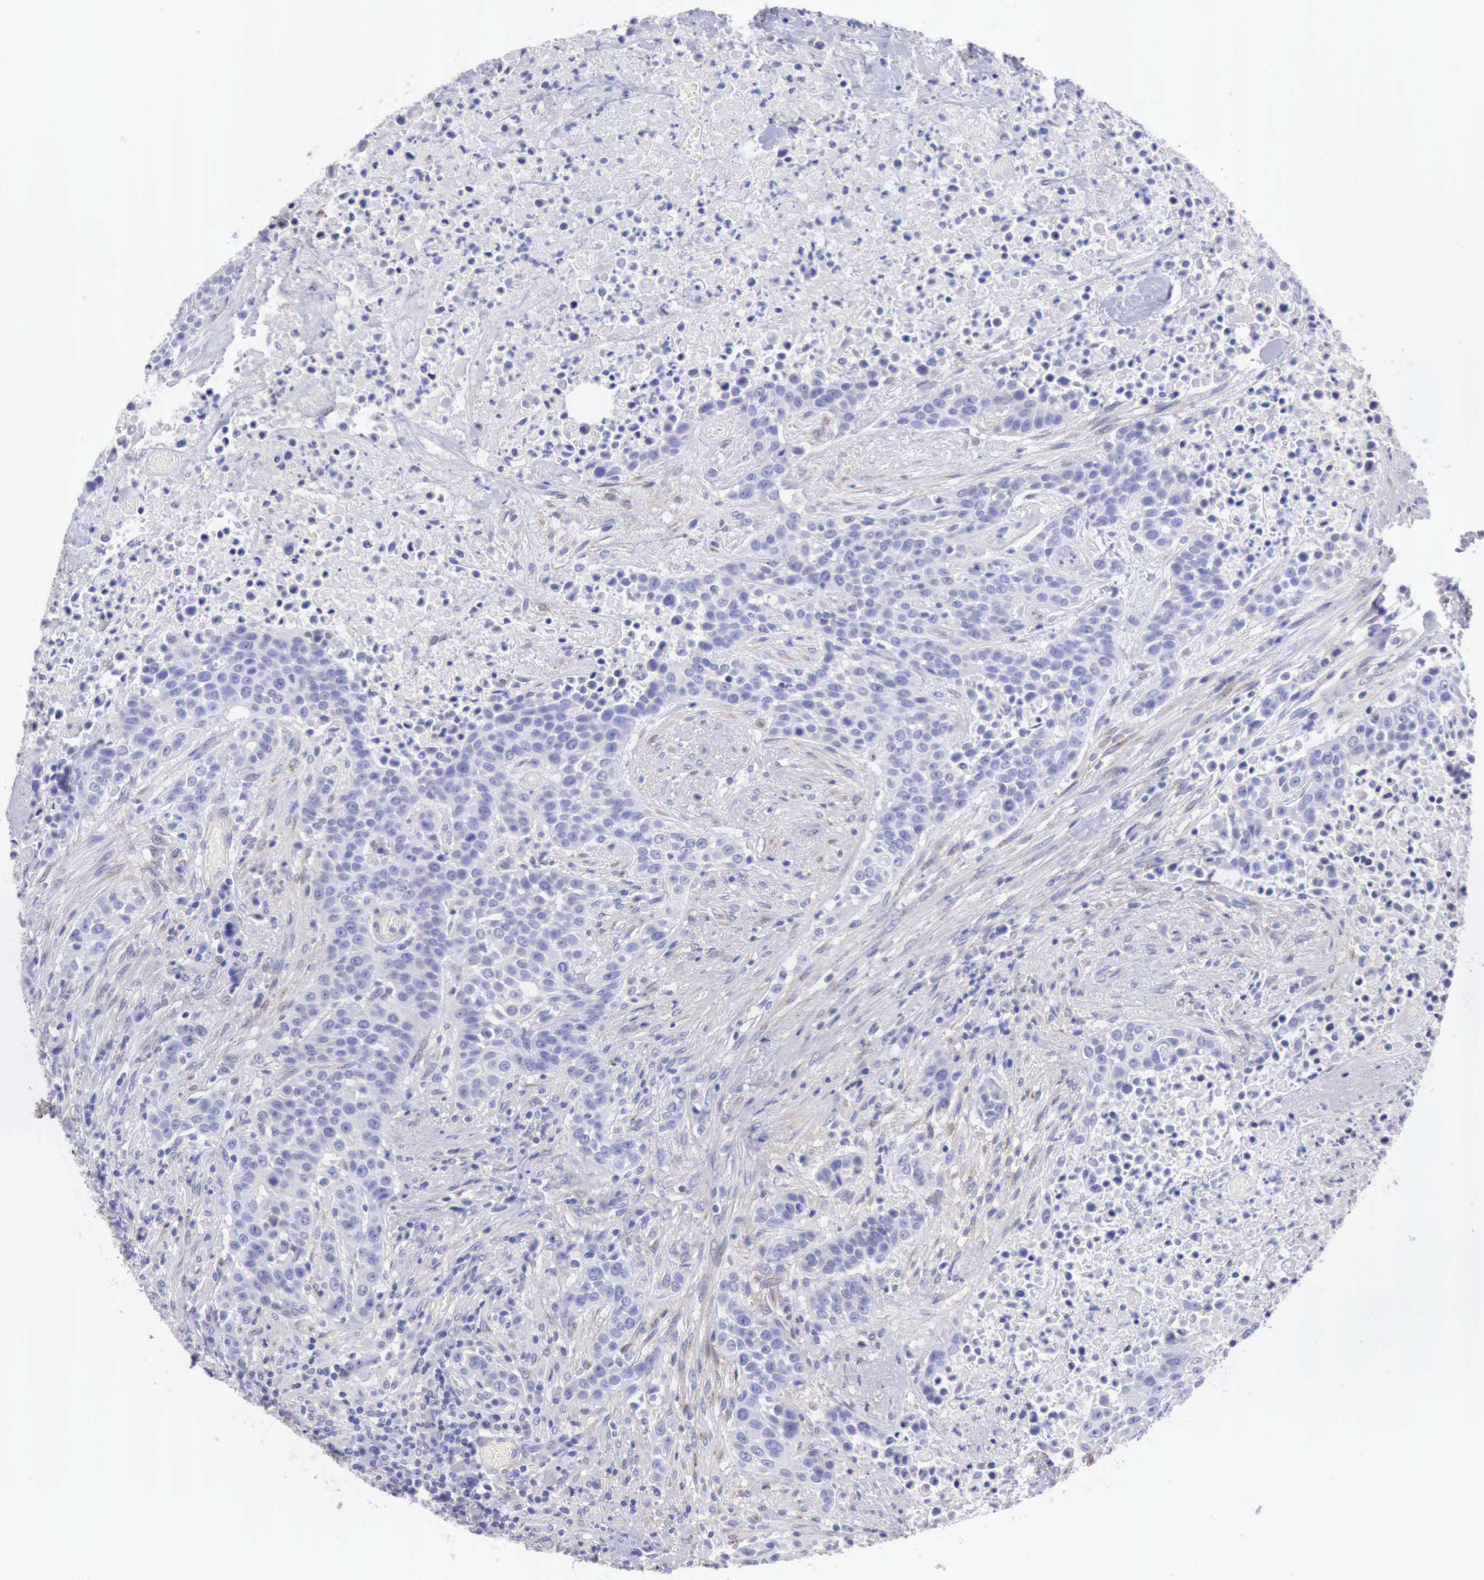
{"staining": {"intensity": "negative", "quantity": "none", "location": "none"}, "tissue": "urothelial cancer", "cell_type": "Tumor cells", "image_type": "cancer", "snomed": [{"axis": "morphology", "description": "Urothelial carcinoma, High grade"}, {"axis": "topography", "description": "Urinary bladder"}], "caption": "An IHC micrograph of urothelial carcinoma (high-grade) is shown. There is no staining in tumor cells of urothelial carcinoma (high-grade).", "gene": "AOC3", "patient": {"sex": "male", "age": 74}}